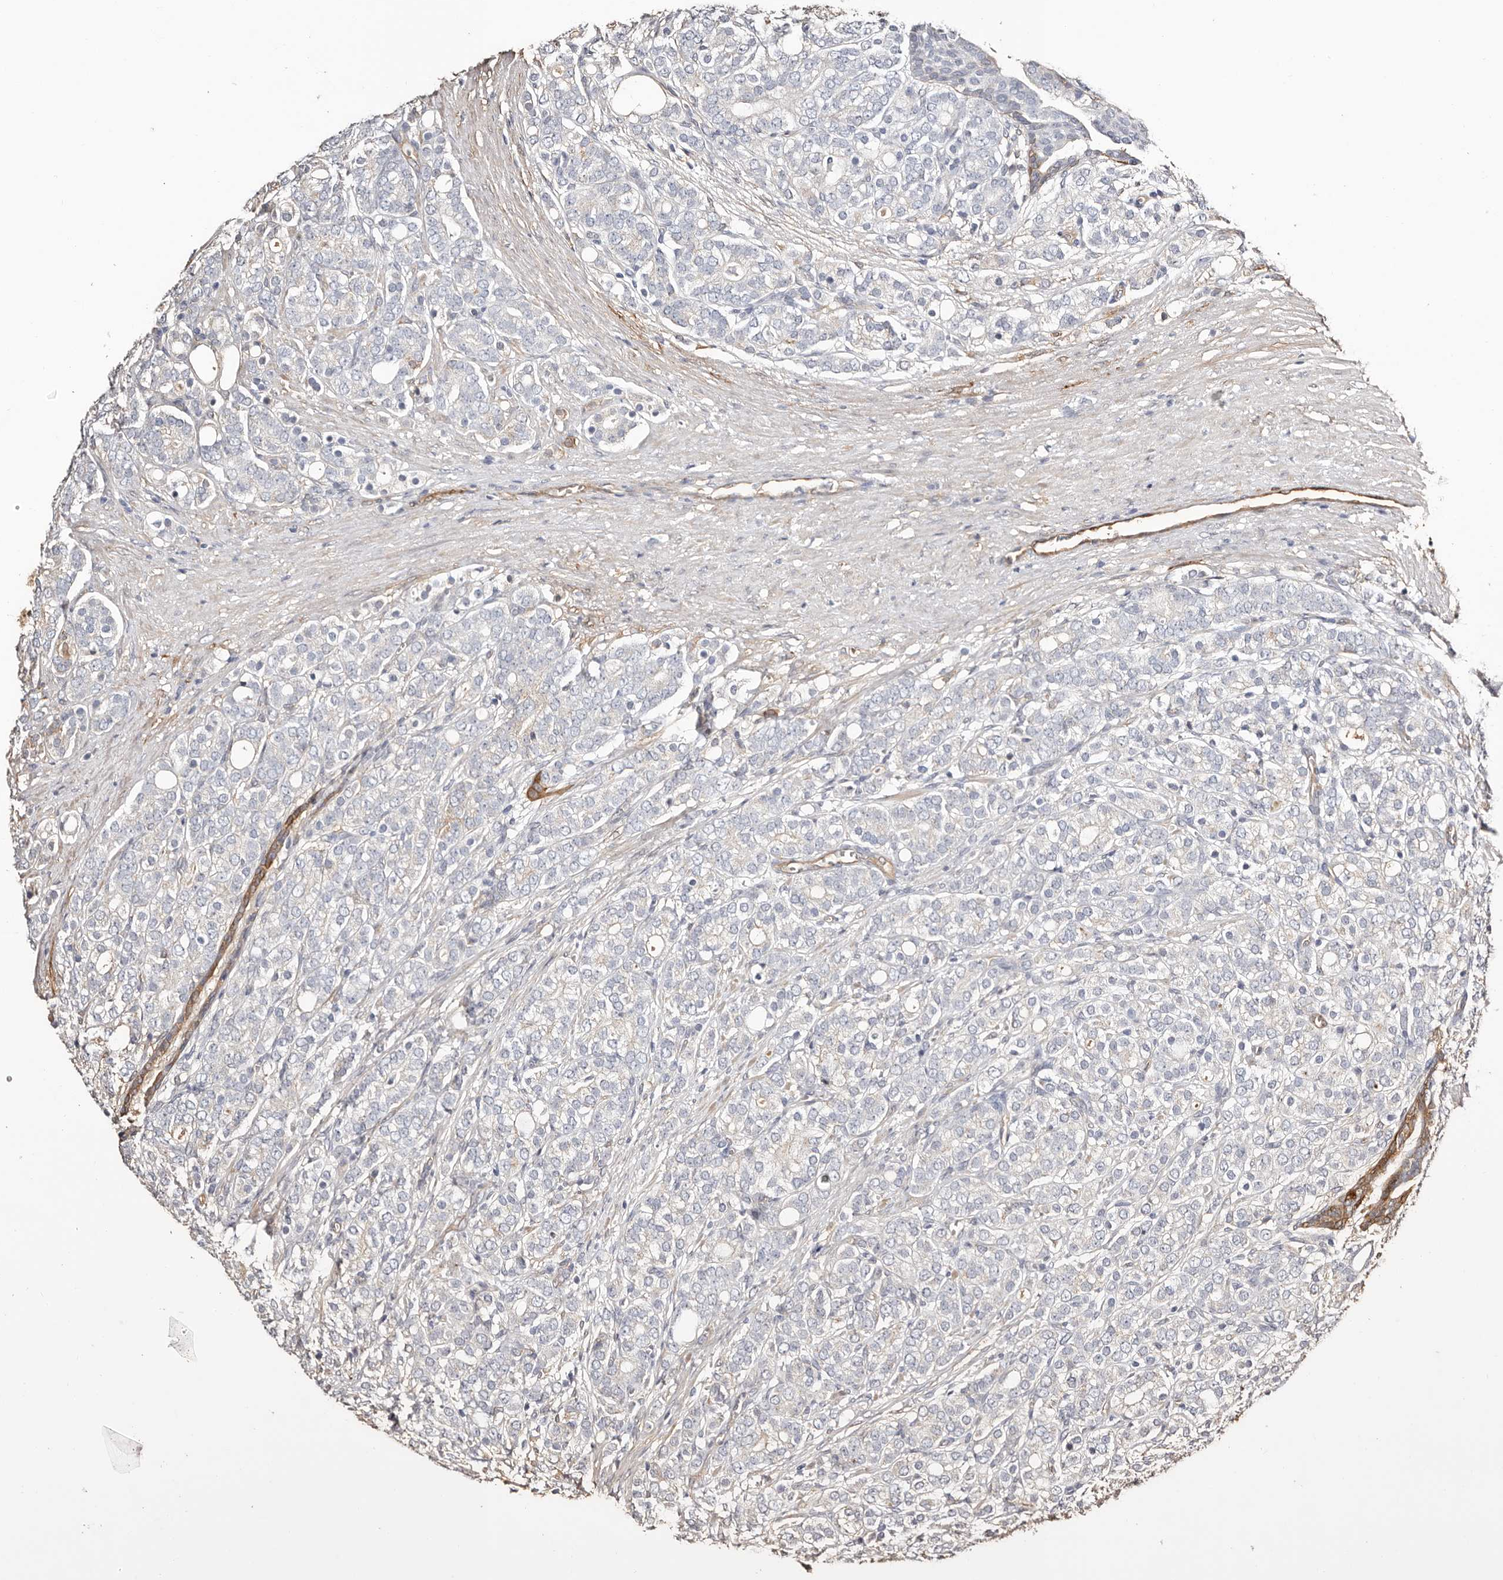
{"staining": {"intensity": "negative", "quantity": "none", "location": "none"}, "tissue": "prostate cancer", "cell_type": "Tumor cells", "image_type": "cancer", "snomed": [{"axis": "morphology", "description": "Adenocarcinoma, High grade"}, {"axis": "topography", "description": "Prostate"}], "caption": "Immunohistochemistry micrograph of neoplastic tissue: human prostate cancer stained with DAB shows no significant protein staining in tumor cells. (IHC, brightfield microscopy, high magnification).", "gene": "TGM2", "patient": {"sex": "male", "age": 57}}